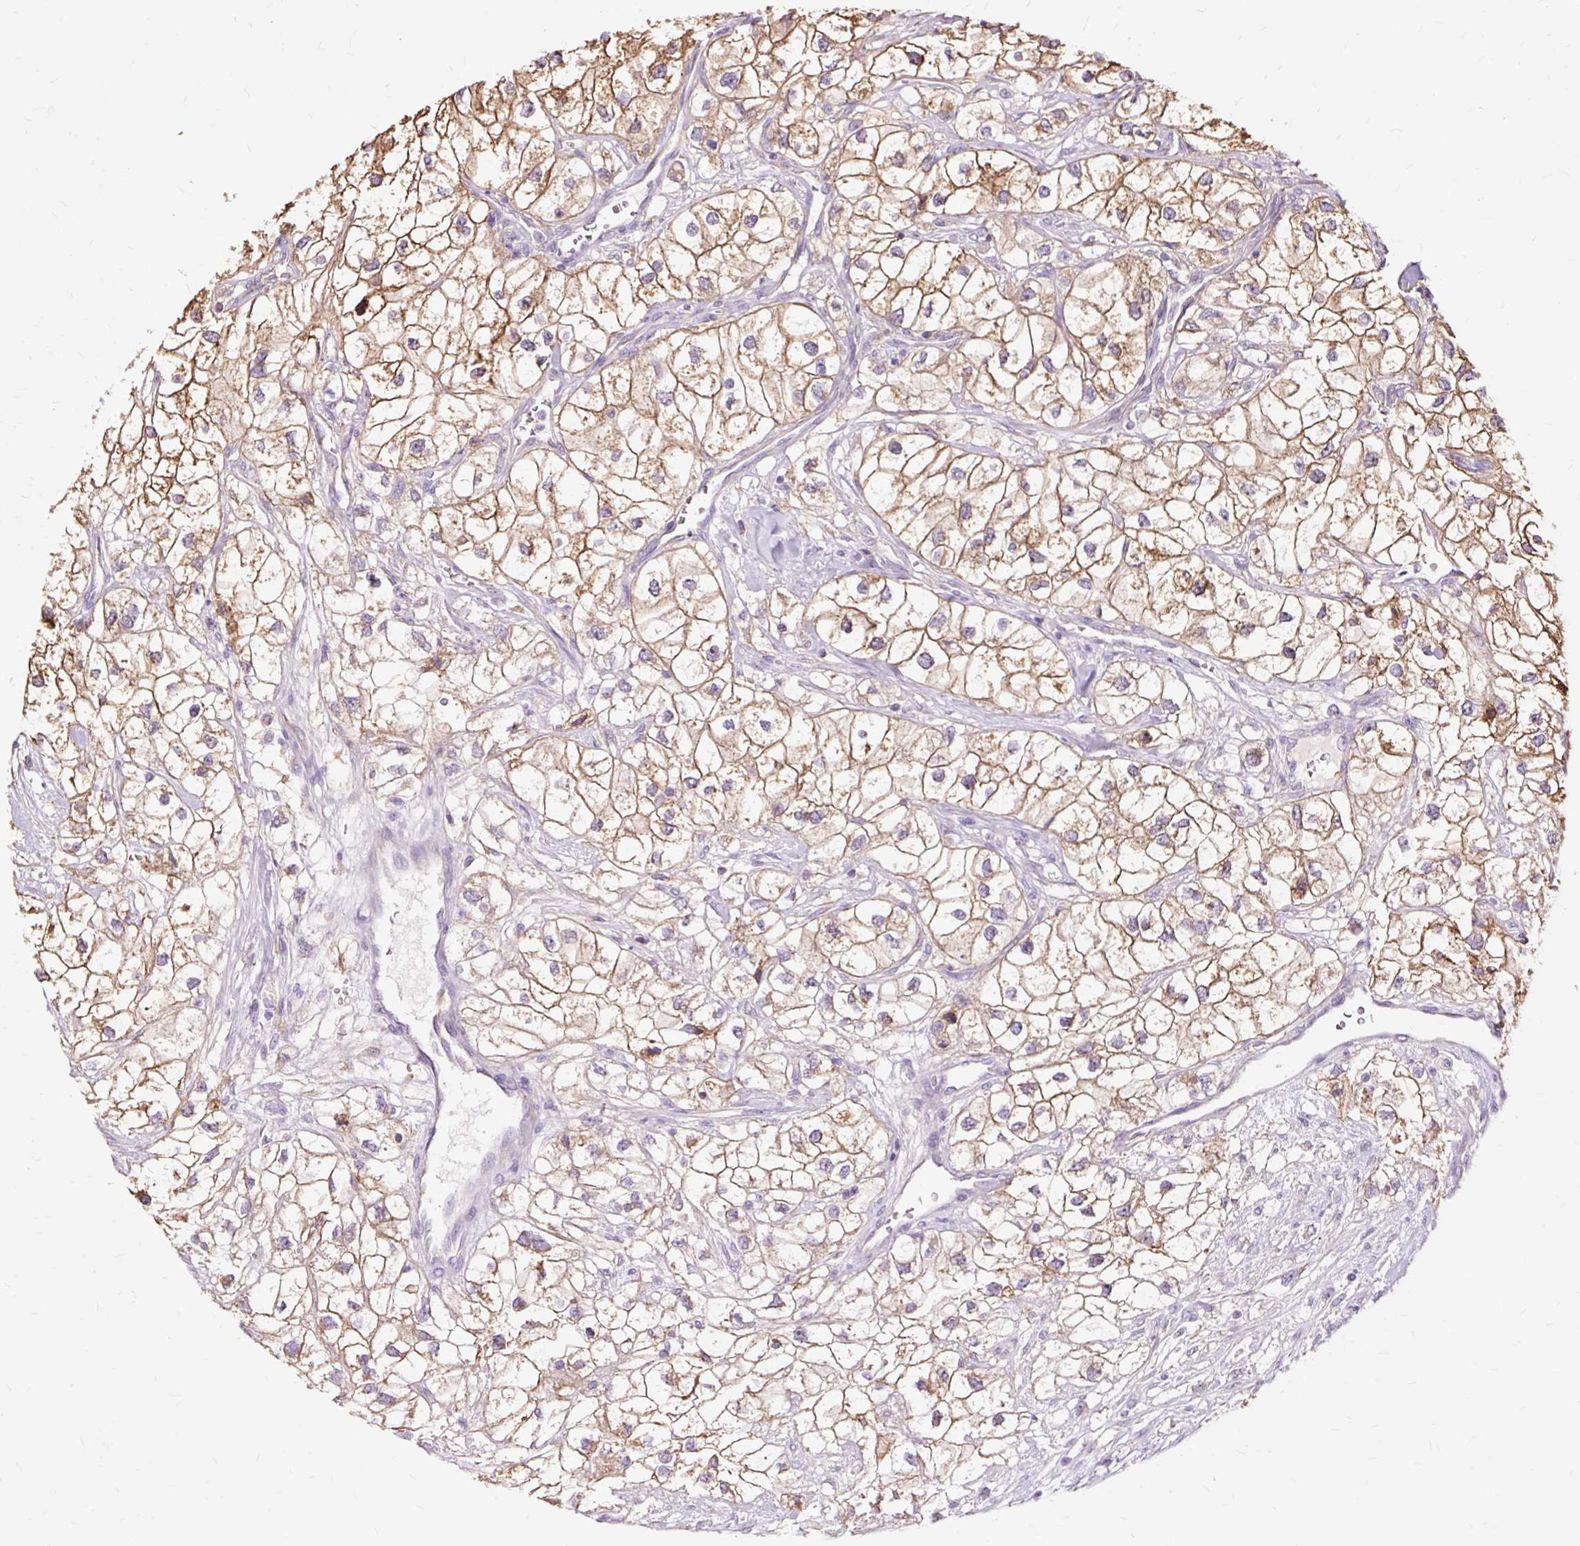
{"staining": {"intensity": "moderate", "quantity": ">75%", "location": "cytoplasmic/membranous"}, "tissue": "renal cancer", "cell_type": "Tumor cells", "image_type": "cancer", "snomed": [{"axis": "morphology", "description": "Adenocarcinoma, NOS"}, {"axis": "topography", "description": "Kidney"}], "caption": "Moderate cytoplasmic/membranous protein positivity is seen in approximately >75% of tumor cells in renal cancer (adenocarcinoma).", "gene": "PDZD2", "patient": {"sex": "male", "age": 59}}